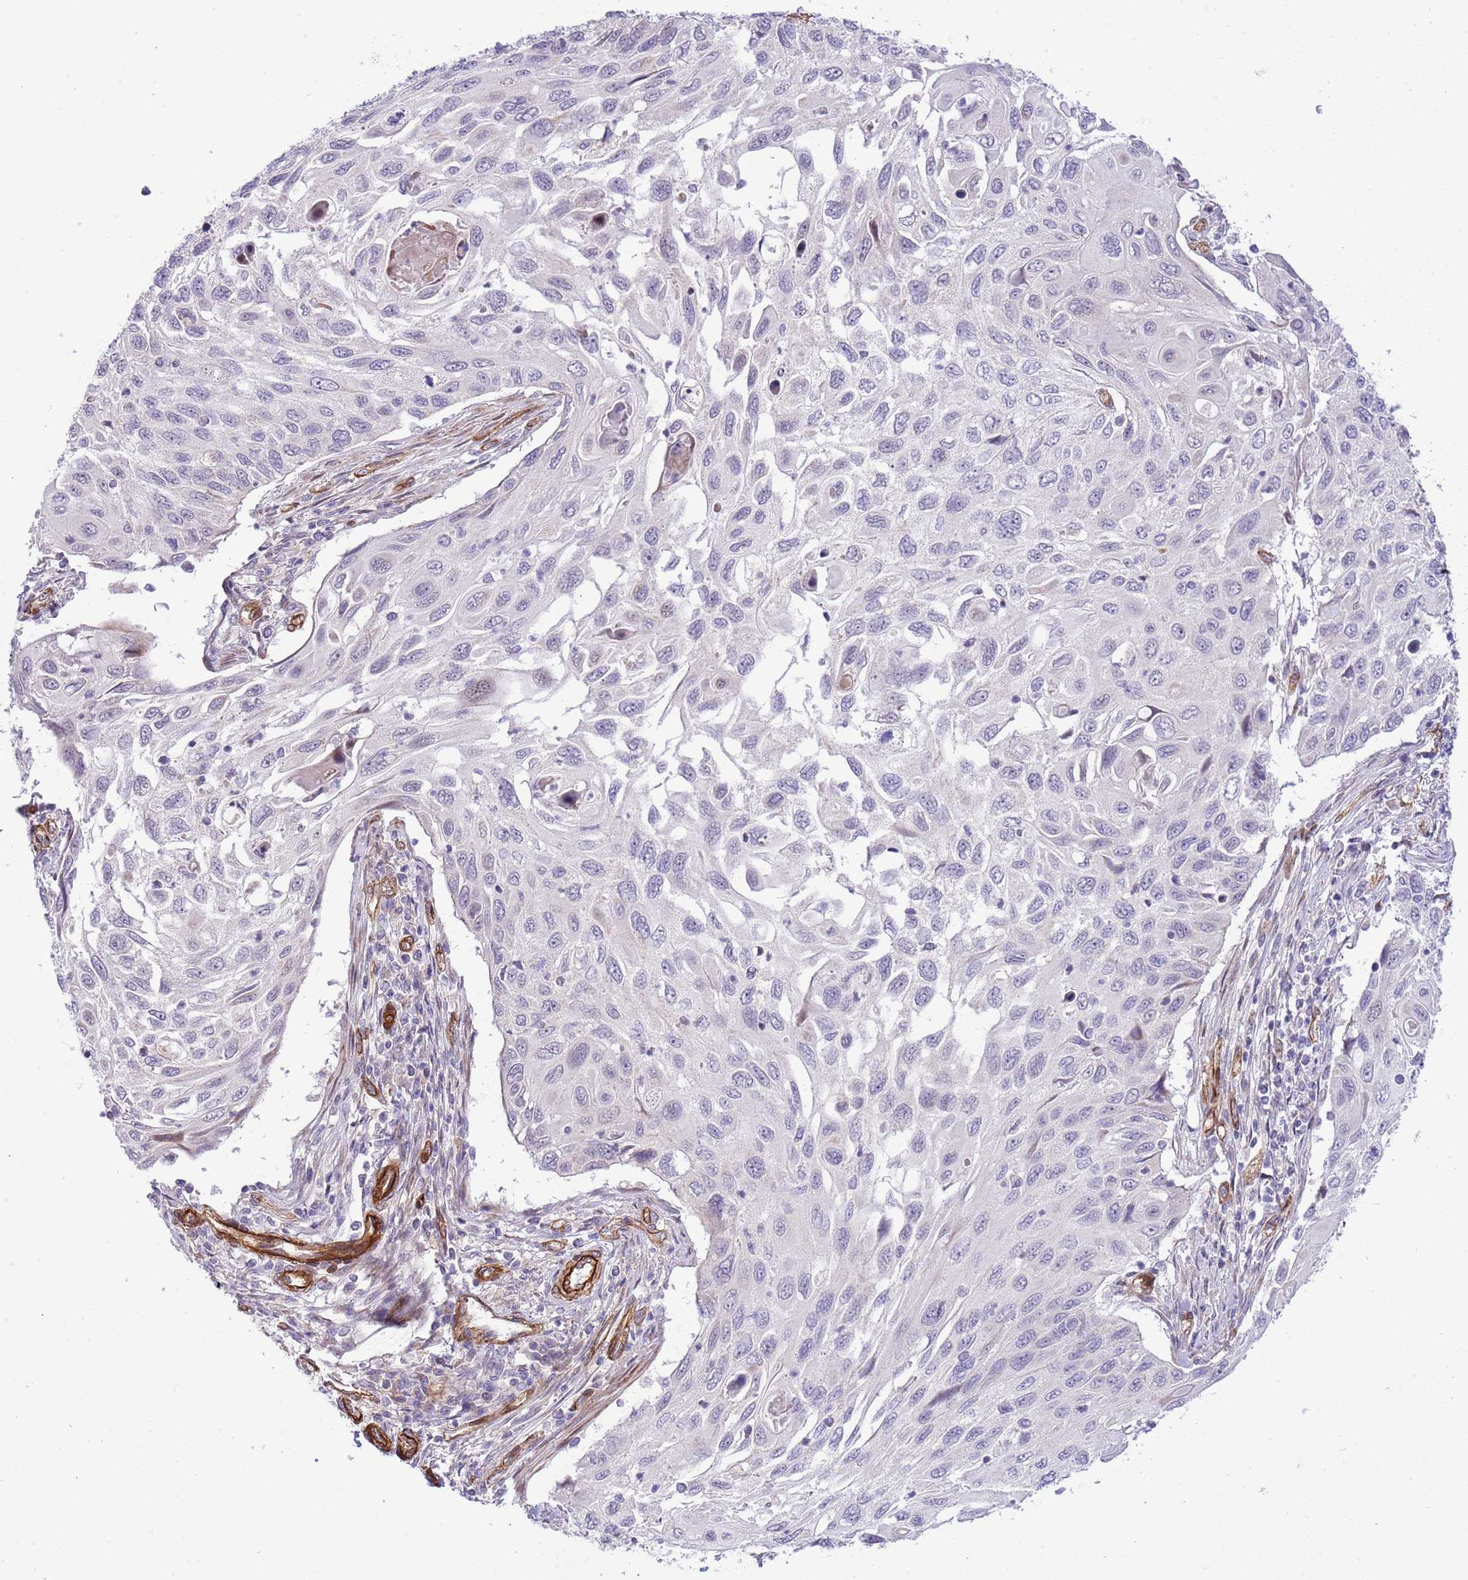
{"staining": {"intensity": "negative", "quantity": "none", "location": "none"}, "tissue": "cervical cancer", "cell_type": "Tumor cells", "image_type": "cancer", "snomed": [{"axis": "morphology", "description": "Squamous cell carcinoma, NOS"}, {"axis": "topography", "description": "Cervix"}], "caption": "Histopathology image shows no significant protein positivity in tumor cells of cervical squamous cell carcinoma.", "gene": "NEK3", "patient": {"sex": "female", "age": 70}}